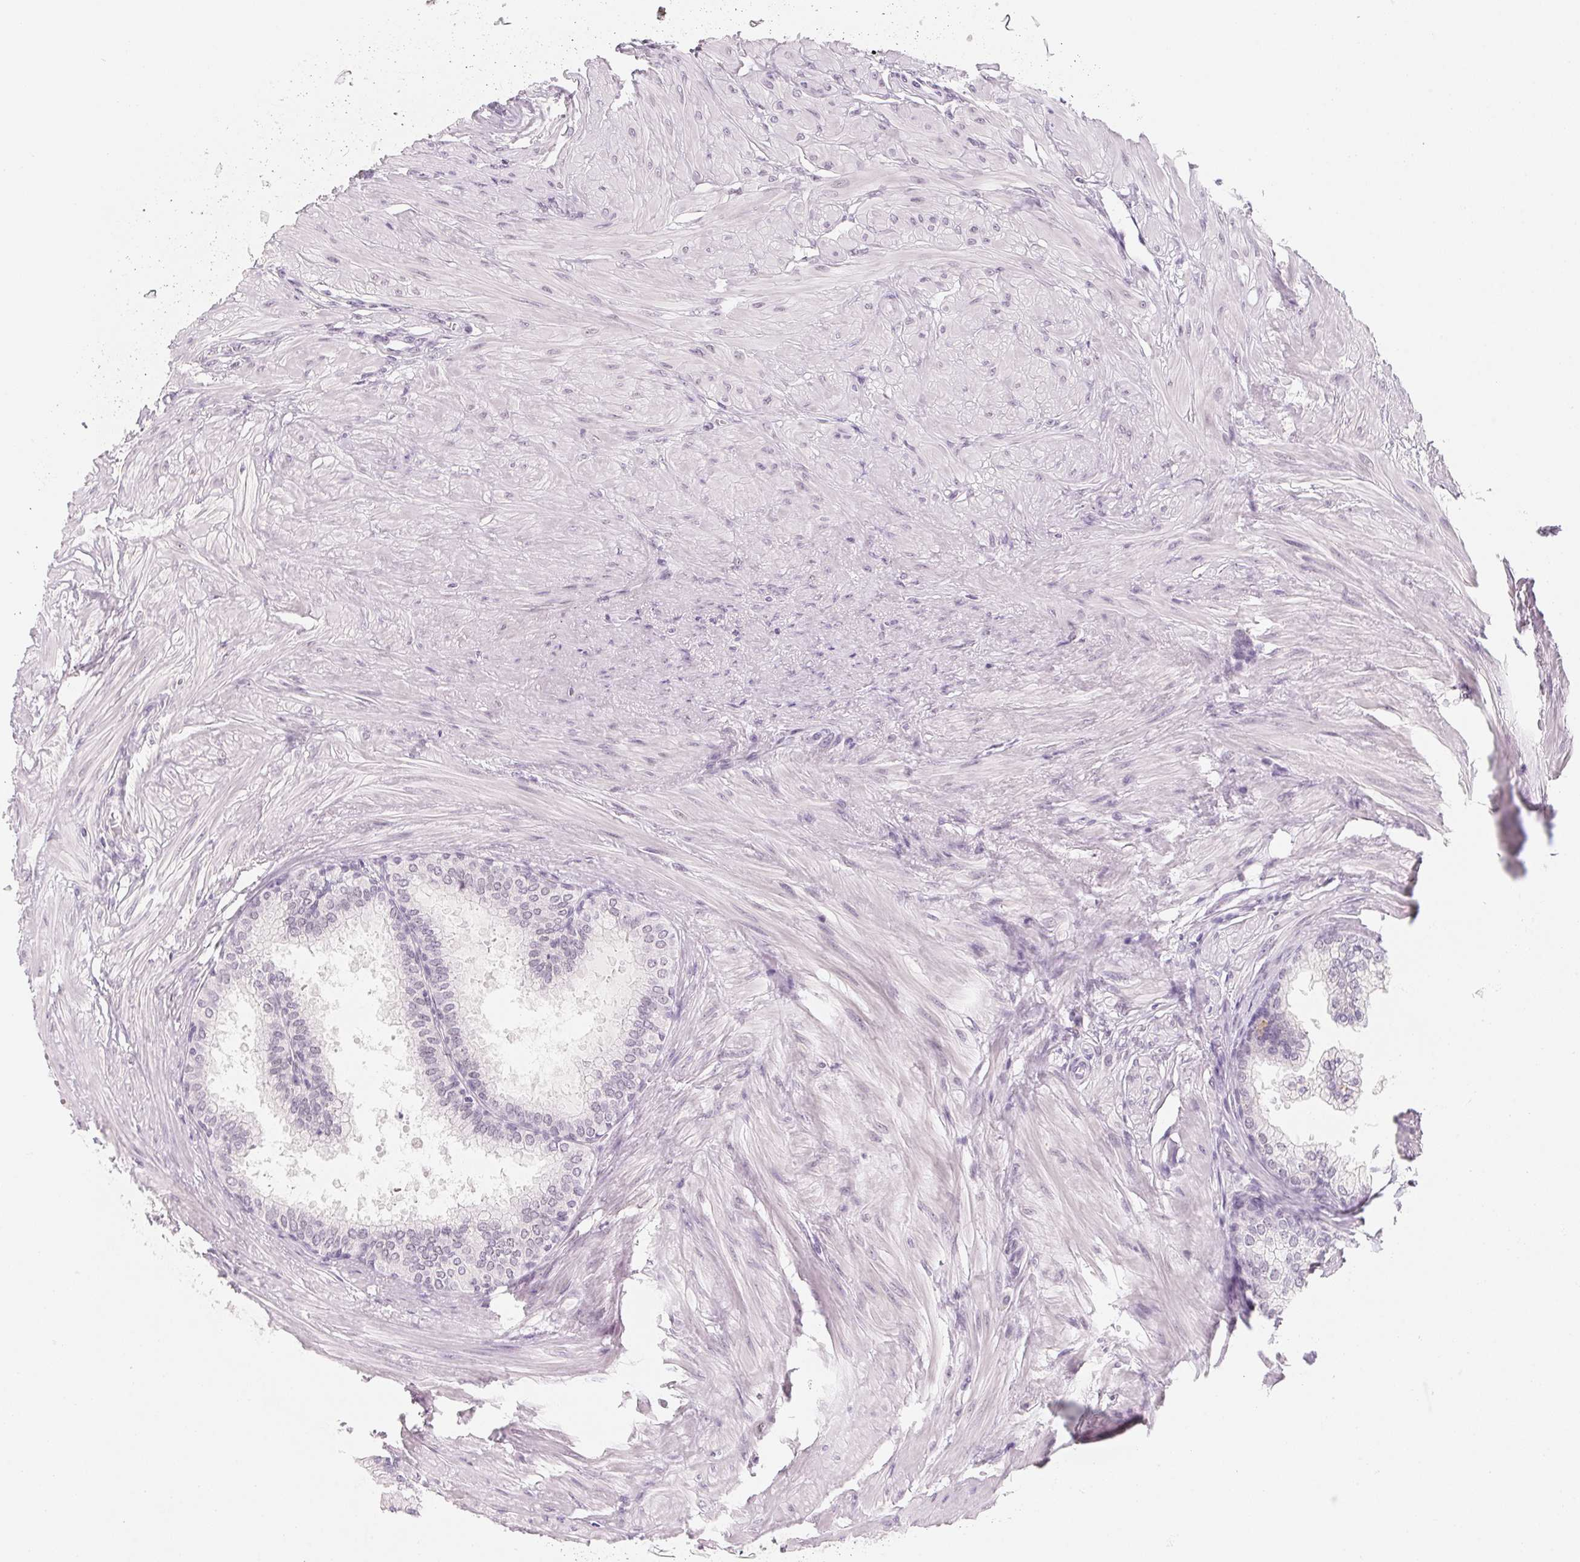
{"staining": {"intensity": "negative", "quantity": "none", "location": "none"}, "tissue": "prostate", "cell_type": "Glandular cells", "image_type": "normal", "snomed": [{"axis": "morphology", "description": "Normal tissue, NOS"}, {"axis": "topography", "description": "Prostate"}, {"axis": "topography", "description": "Peripheral nerve tissue"}], "caption": "Human prostate stained for a protein using IHC displays no expression in glandular cells.", "gene": "ZIC4", "patient": {"sex": "male", "age": 55}}